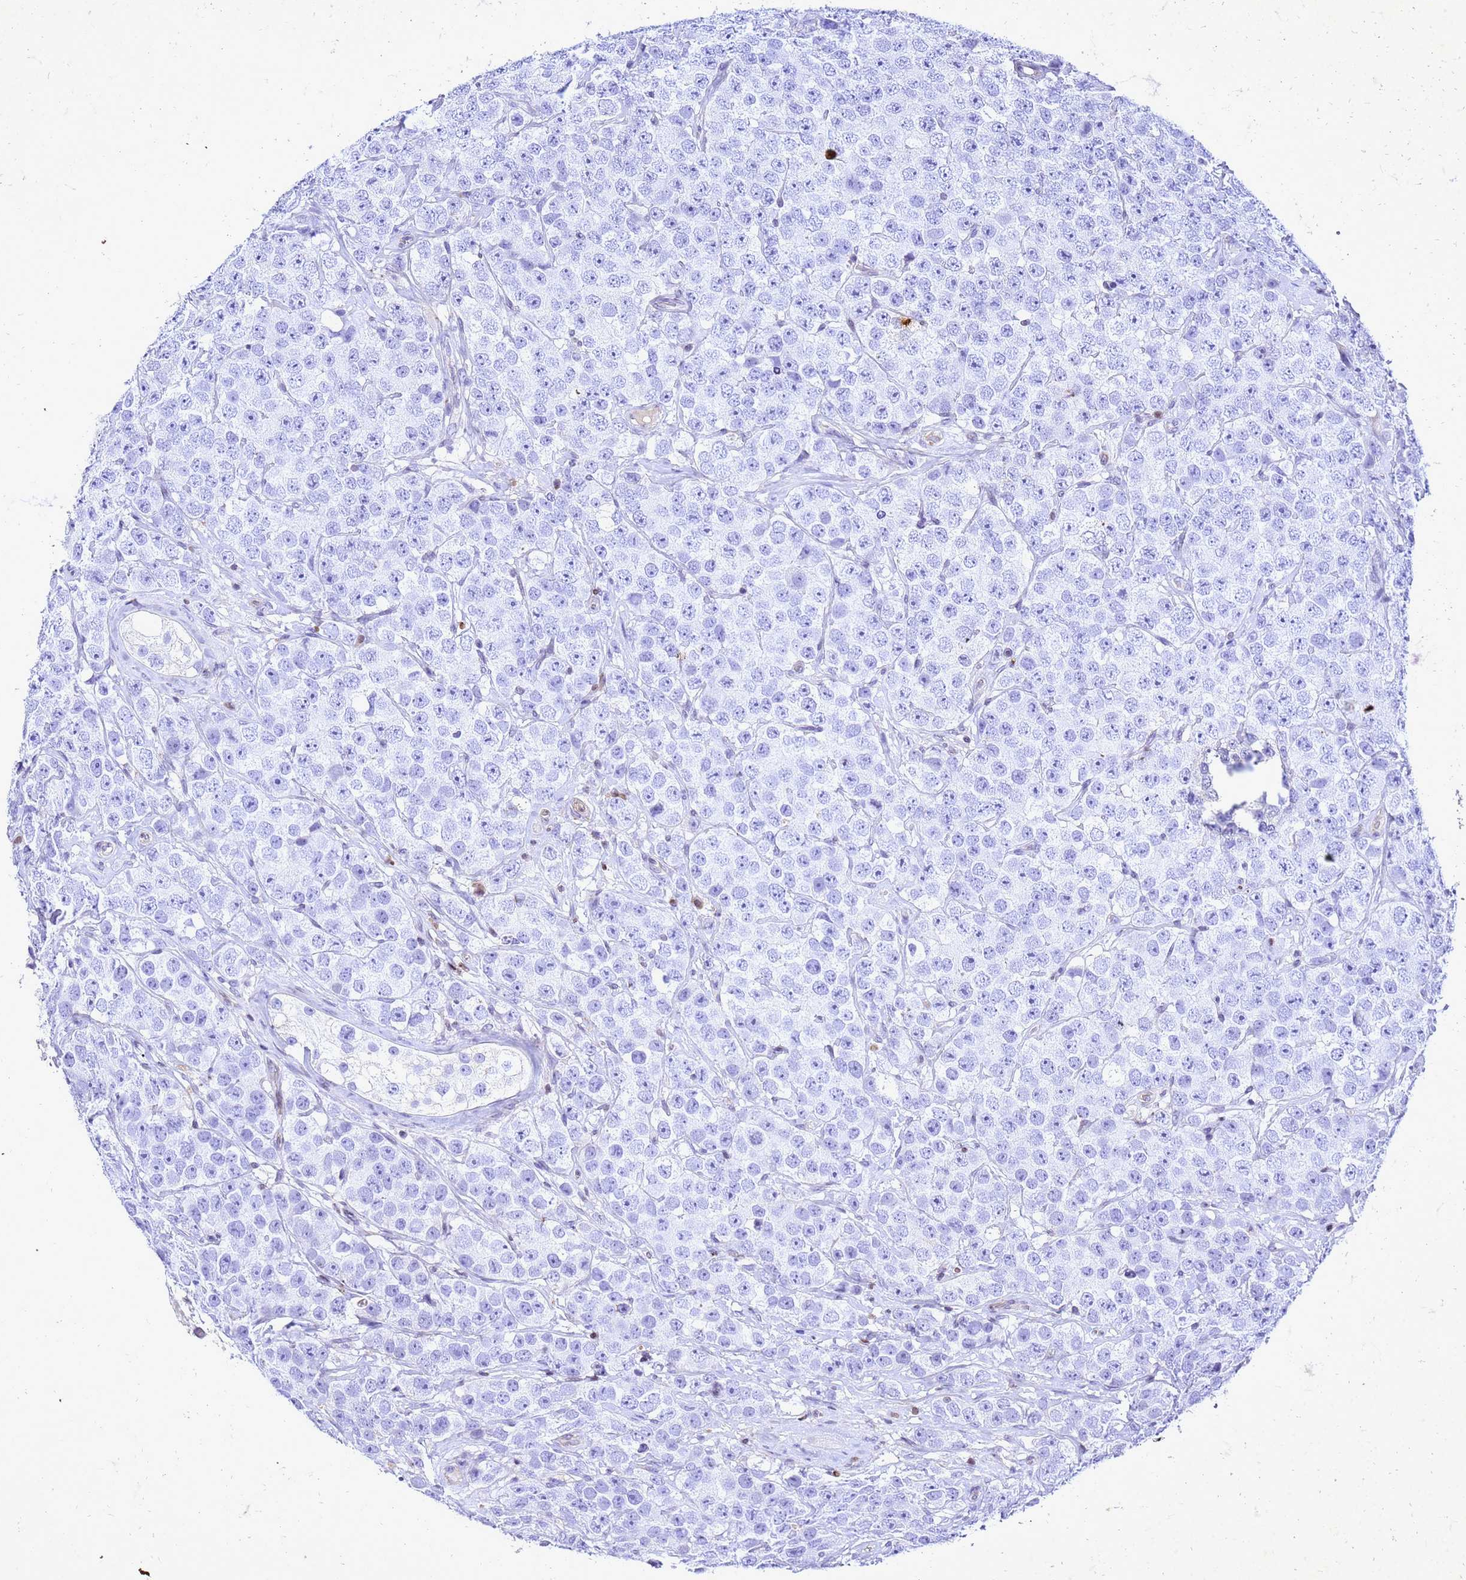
{"staining": {"intensity": "negative", "quantity": "none", "location": "none"}, "tissue": "testis cancer", "cell_type": "Tumor cells", "image_type": "cancer", "snomed": [{"axis": "morphology", "description": "Seminoma, NOS"}, {"axis": "topography", "description": "Testis"}], "caption": "A photomicrograph of testis seminoma stained for a protein reveals no brown staining in tumor cells.", "gene": "COPS9", "patient": {"sex": "male", "age": 28}}